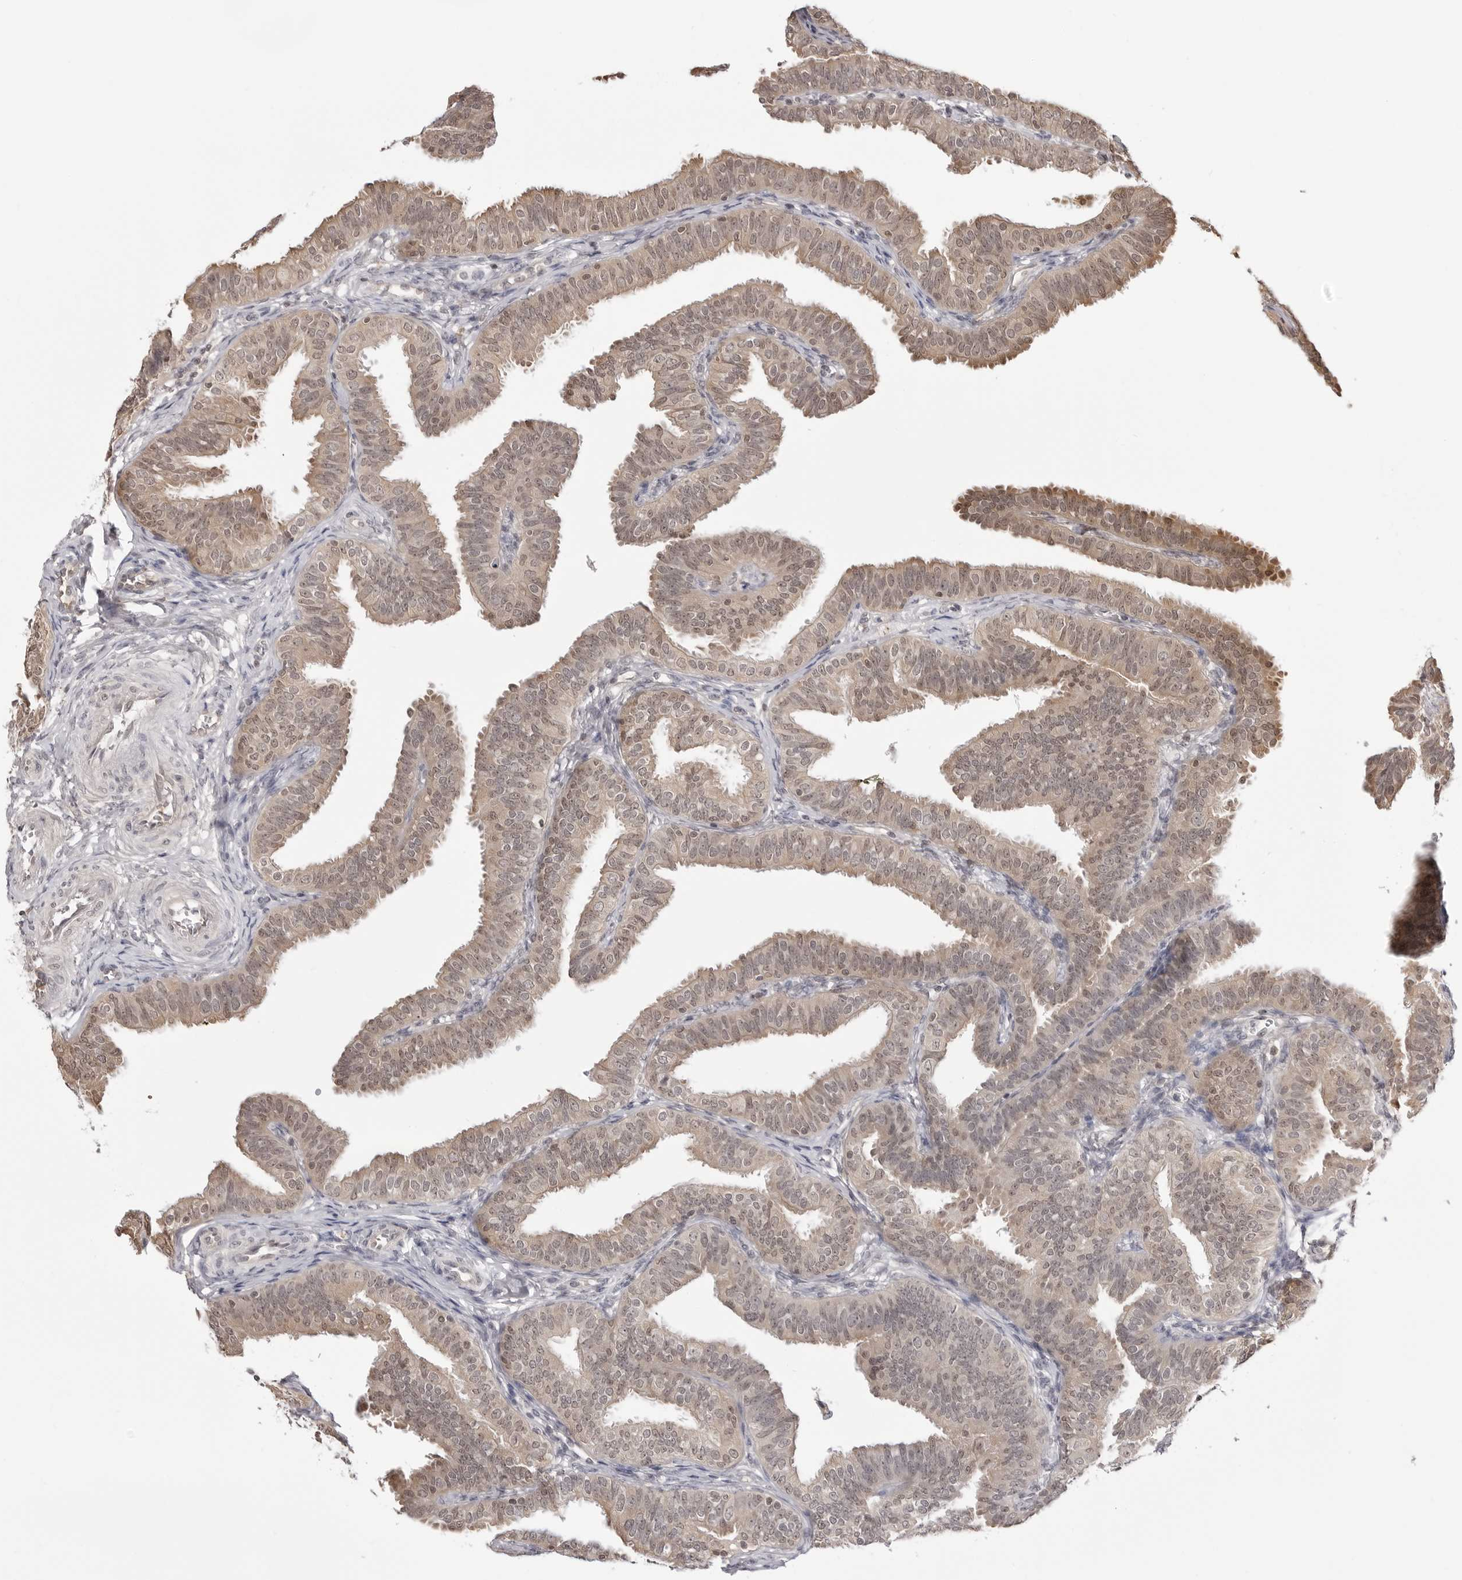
{"staining": {"intensity": "weak", "quantity": ">75%", "location": "cytoplasmic/membranous,nuclear"}, "tissue": "fallopian tube", "cell_type": "Glandular cells", "image_type": "normal", "snomed": [{"axis": "morphology", "description": "Normal tissue, NOS"}, {"axis": "topography", "description": "Fallopian tube"}], "caption": "Immunohistochemical staining of unremarkable human fallopian tube exhibits low levels of weak cytoplasmic/membranous,nuclear positivity in approximately >75% of glandular cells.", "gene": "YWHAG", "patient": {"sex": "female", "age": 35}}